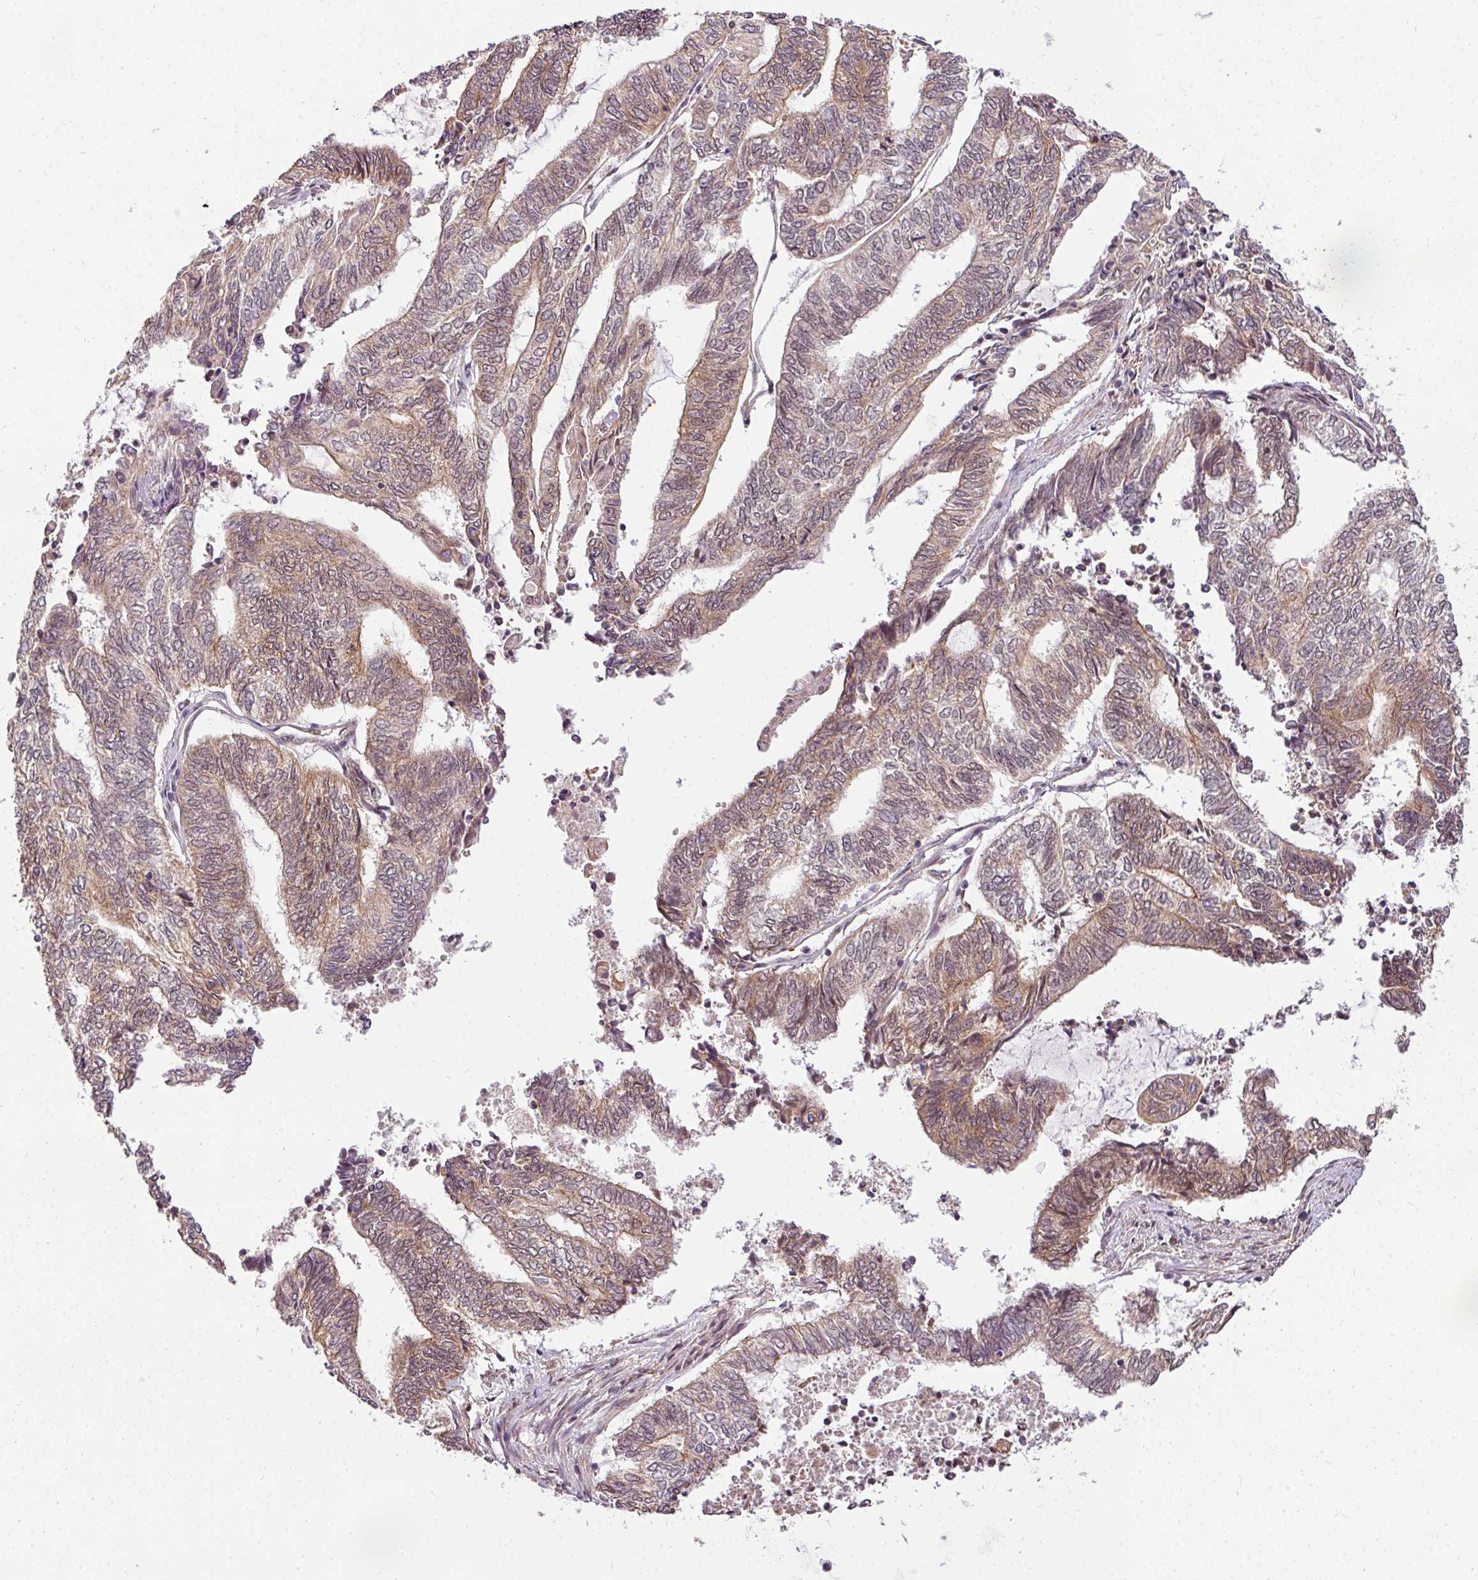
{"staining": {"intensity": "moderate", "quantity": "25%-75%", "location": "cytoplasmic/membranous,nuclear"}, "tissue": "endometrial cancer", "cell_type": "Tumor cells", "image_type": "cancer", "snomed": [{"axis": "morphology", "description": "Adenocarcinoma, NOS"}, {"axis": "topography", "description": "Uterus"}, {"axis": "topography", "description": "Endometrium"}], "caption": "Tumor cells demonstrate medium levels of moderate cytoplasmic/membranous and nuclear positivity in about 25%-75% of cells in human endometrial adenocarcinoma.", "gene": "C1orf226", "patient": {"sex": "female", "age": 70}}